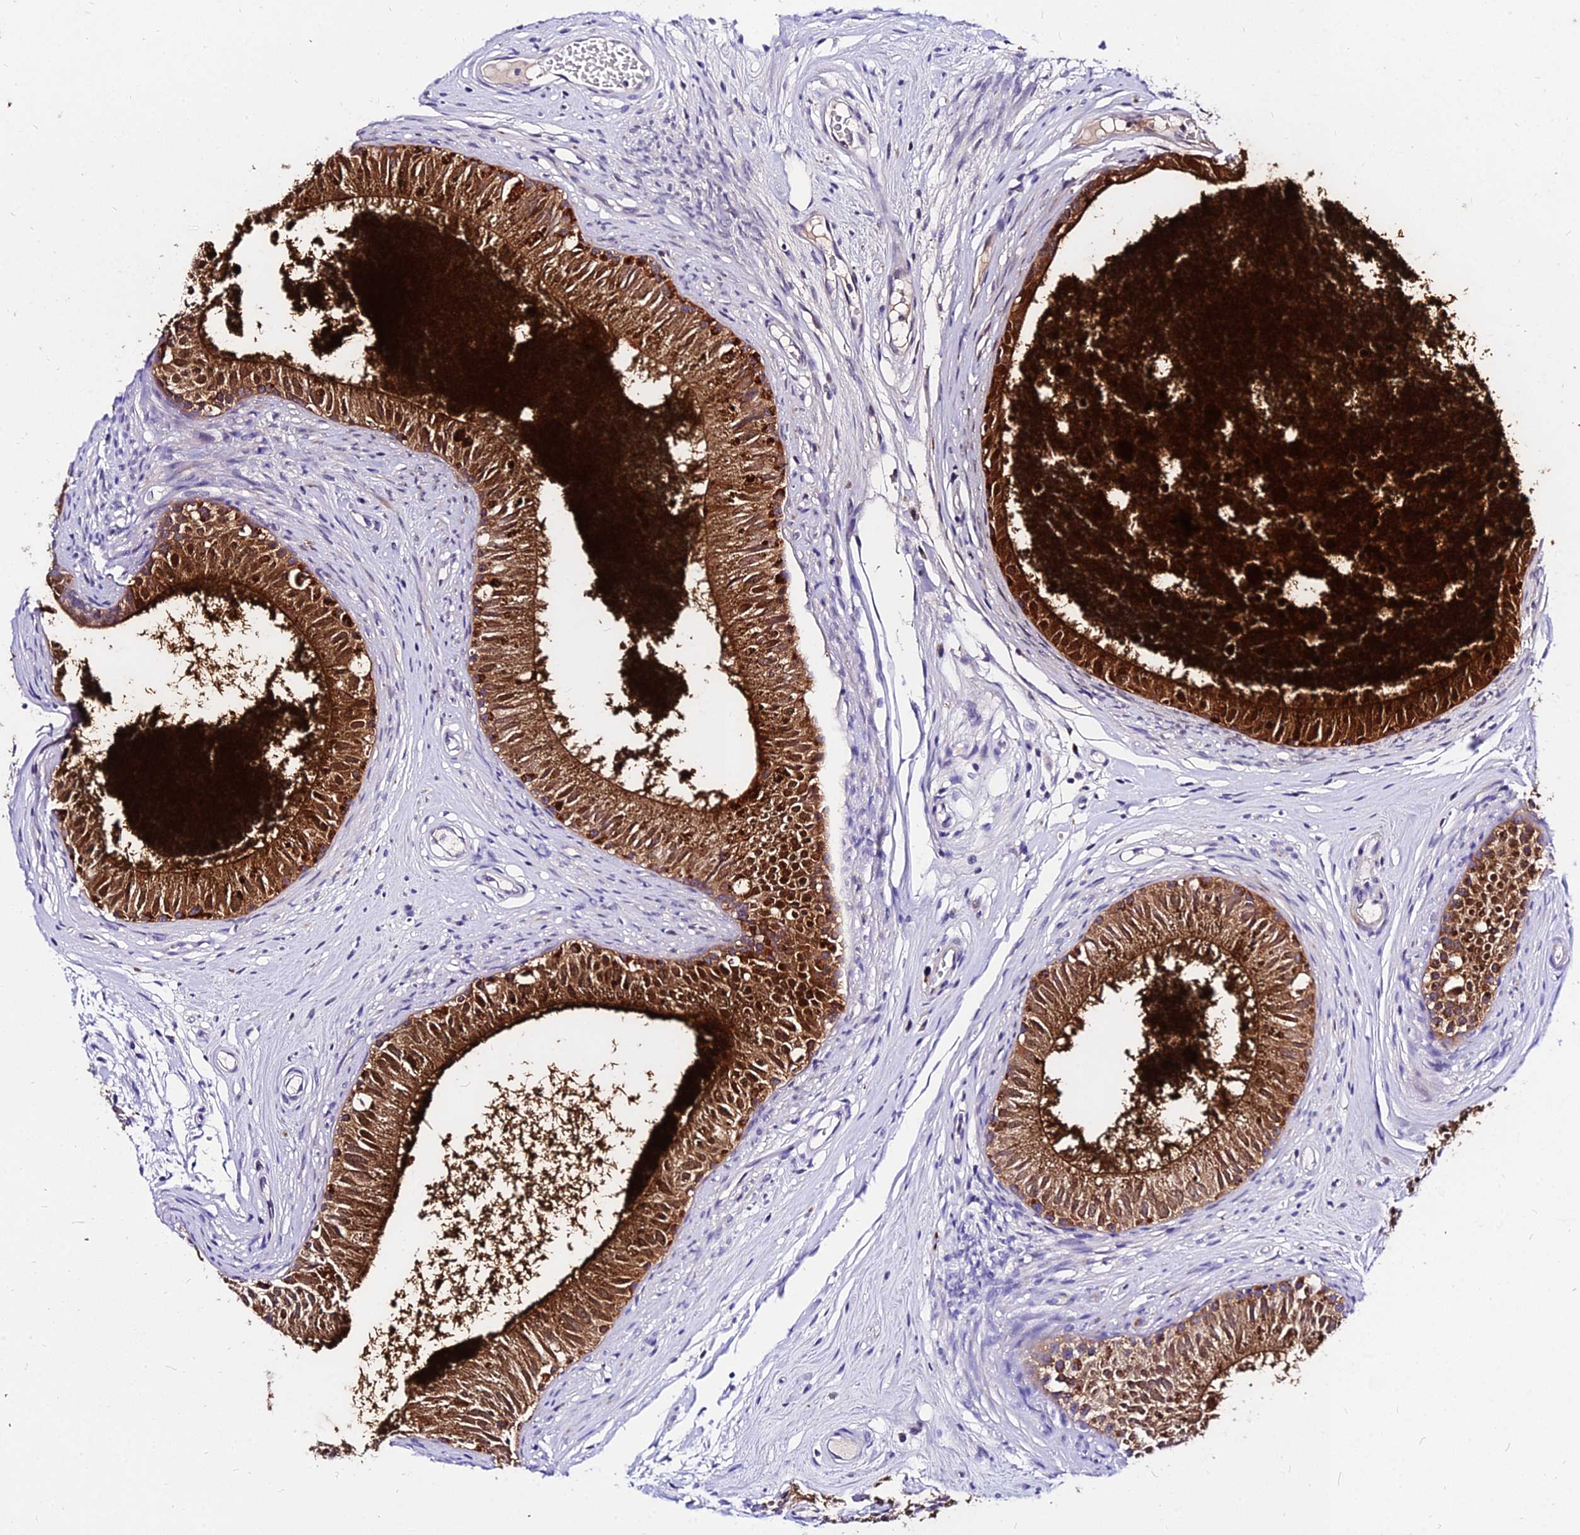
{"staining": {"intensity": "strong", "quantity": "25%-75%", "location": "cytoplasmic/membranous,nuclear"}, "tissue": "epididymis", "cell_type": "Glandular cells", "image_type": "normal", "snomed": [{"axis": "morphology", "description": "Normal tissue, NOS"}, {"axis": "topography", "description": "Epididymis"}], "caption": "Protein analysis of benign epididymis shows strong cytoplasmic/membranous,nuclear positivity in about 25%-75% of glandular cells. The protein is stained brown, and the nuclei are stained in blue (DAB IHC with brightfield microscopy, high magnification).", "gene": "DEFB106A", "patient": {"sex": "male", "age": 74}}